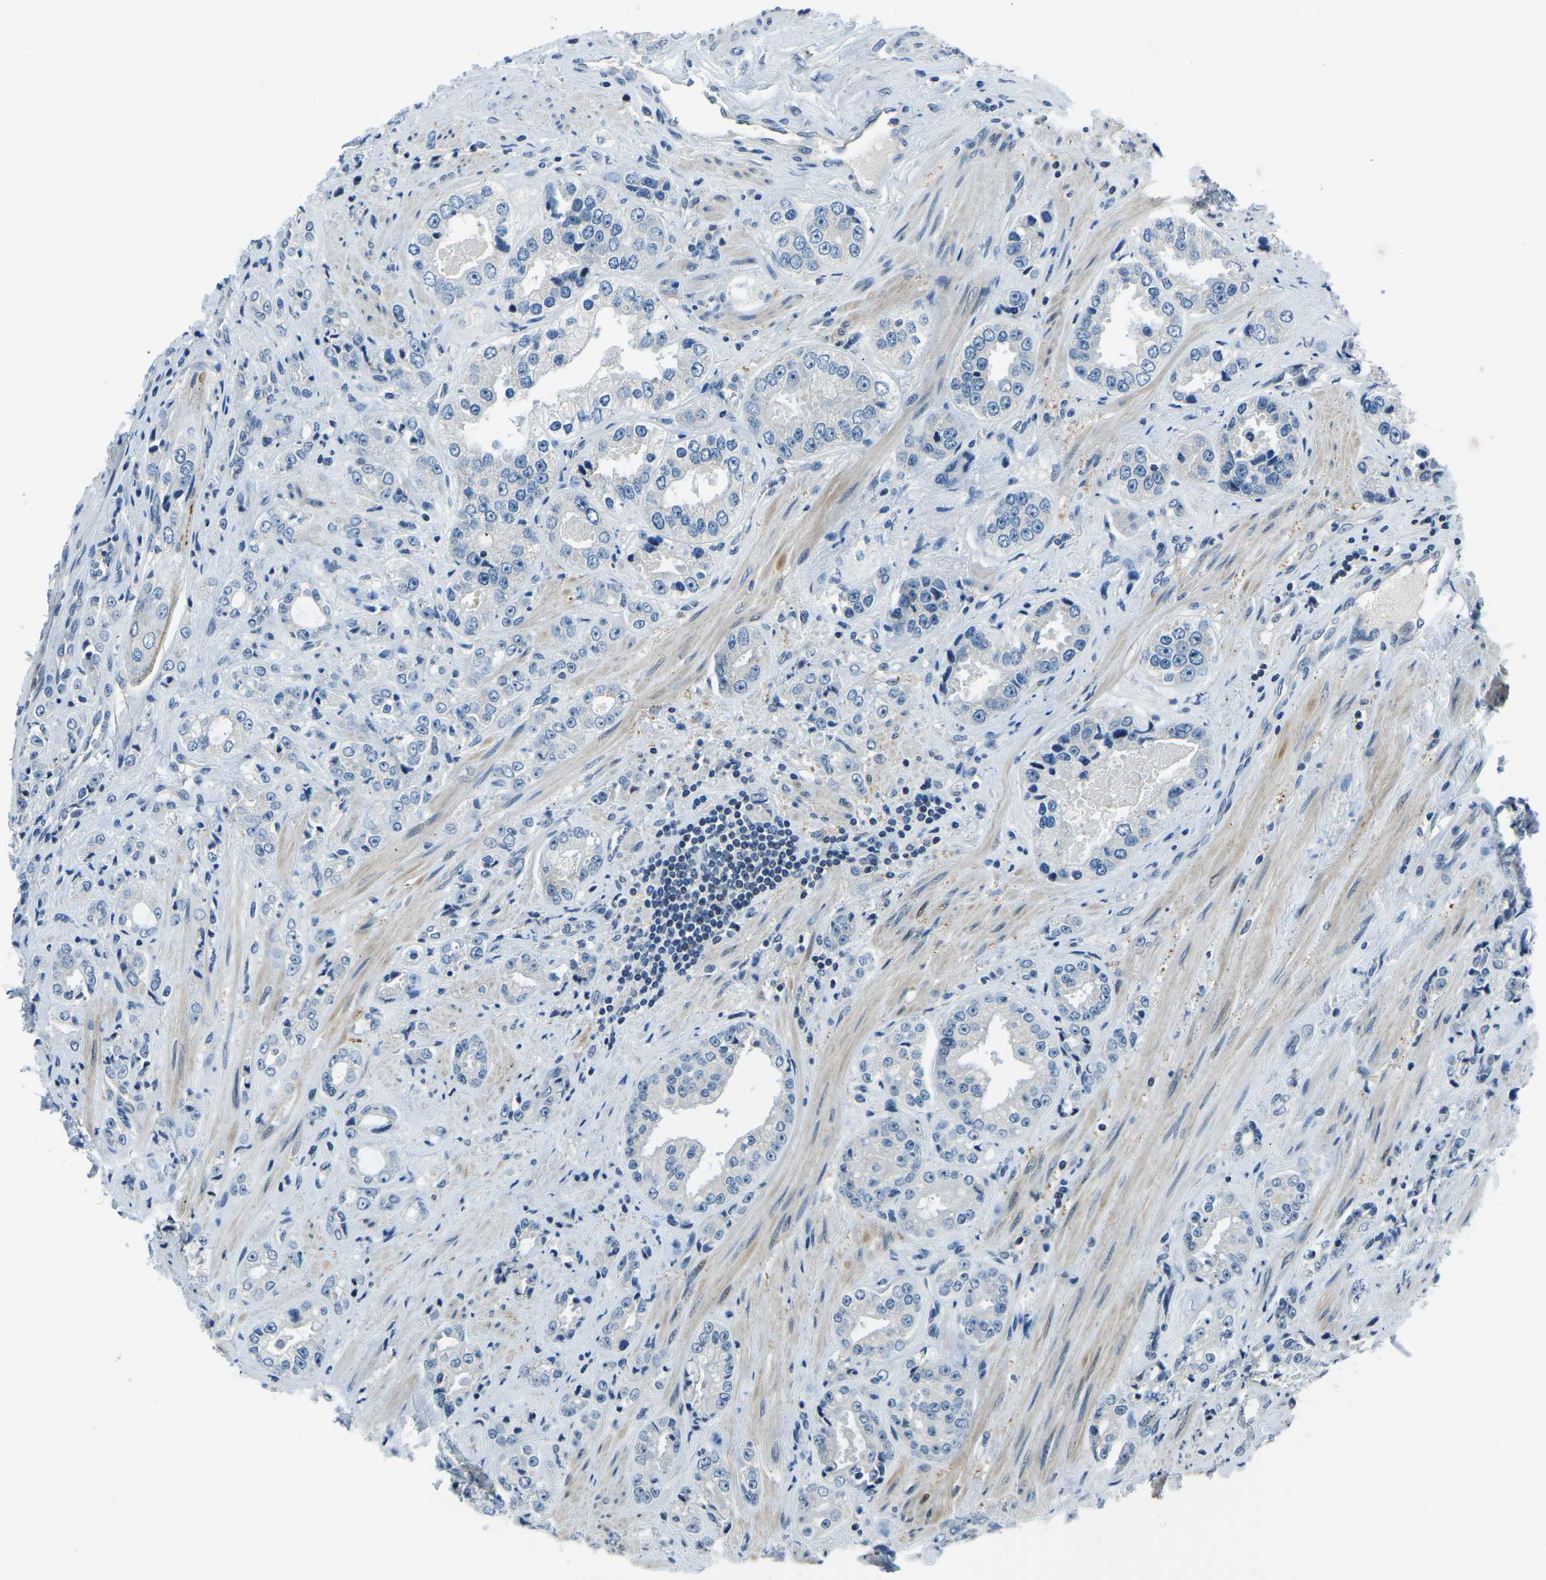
{"staining": {"intensity": "negative", "quantity": "none", "location": "none"}, "tissue": "prostate cancer", "cell_type": "Tumor cells", "image_type": "cancer", "snomed": [{"axis": "morphology", "description": "Adenocarcinoma, High grade"}, {"axis": "topography", "description": "Prostate"}], "caption": "The histopathology image displays no significant expression in tumor cells of prostate adenocarcinoma (high-grade).", "gene": "RRP1", "patient": {"sex": "male", "age": 61}}